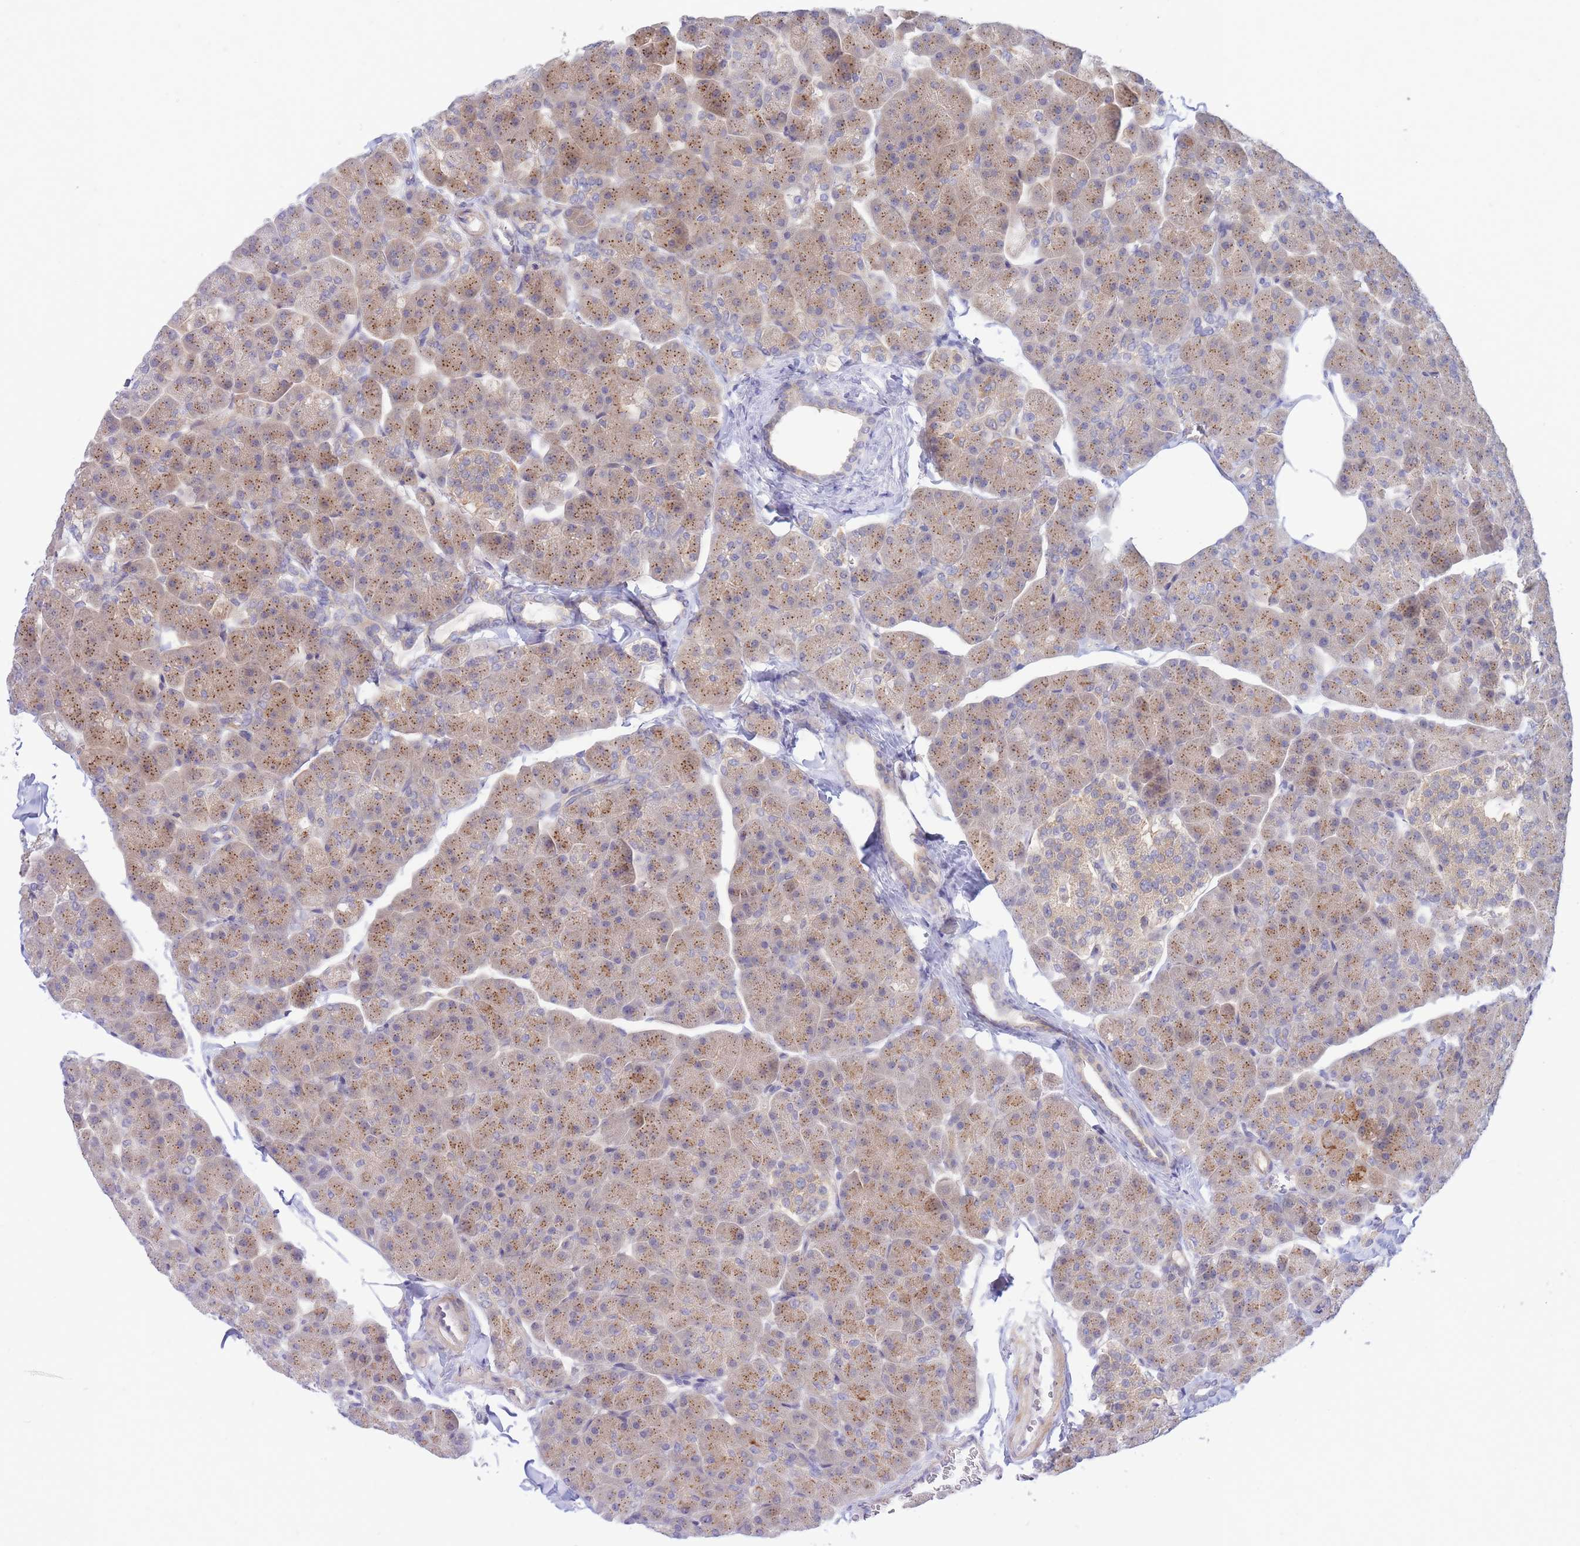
{"staining": {"intensity": "moderate", "quantity": ">75%", "location": "cytoplasmic/membranous"}, "tissue": "pancreas", "cell_type": "Exocrine glandular cells", "image_type": "normal", "snomed": [{"axis": "morphology", "description": "Normal tissue, NOS"}, {"axis": "topography", "description": "Pancreas"}], "caption": "Normal pancreas displays moderate cytoplasmic/membranous staining in about >75% of exocrine glandular cells.", "gene": "APOL4", "patient": {"sex": "male", "age": 35}}